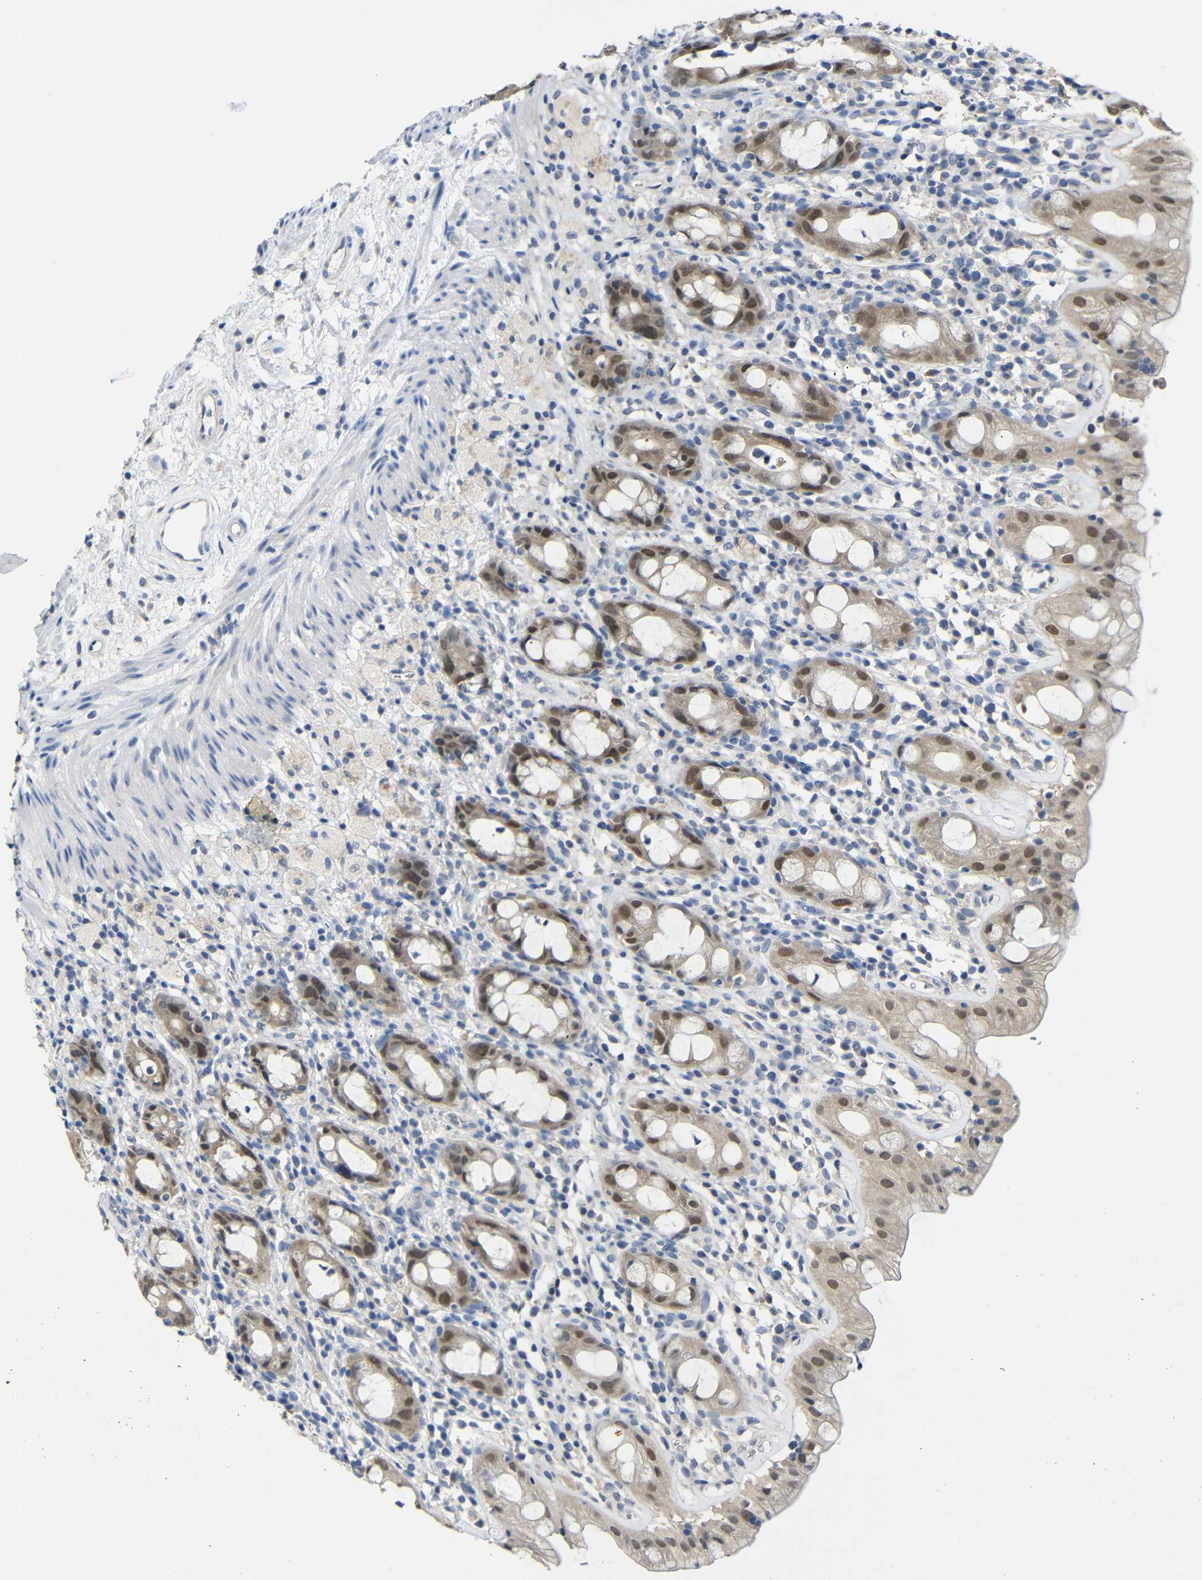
{"staining": {"intensity": "moderate", "quantity": "25%-75%", "location": "nuclear"}, "tissue": "rectum", "cell_type": "Glandular cells", "image_type": "normal", "snomed": [{"axis": "morphology", "description": "Normal tissue, NOS"}, {"axis": "topography", "description": "Rectum"}], "caption": "Rectum stained for a protein demonstrates moderate nuclear positivity in glandular cells. (brown staining indicates protein expression, while blue staining denotes nuclei).", "gene": "HNF1A", "patient": {"sex": "male", "age": 44}}